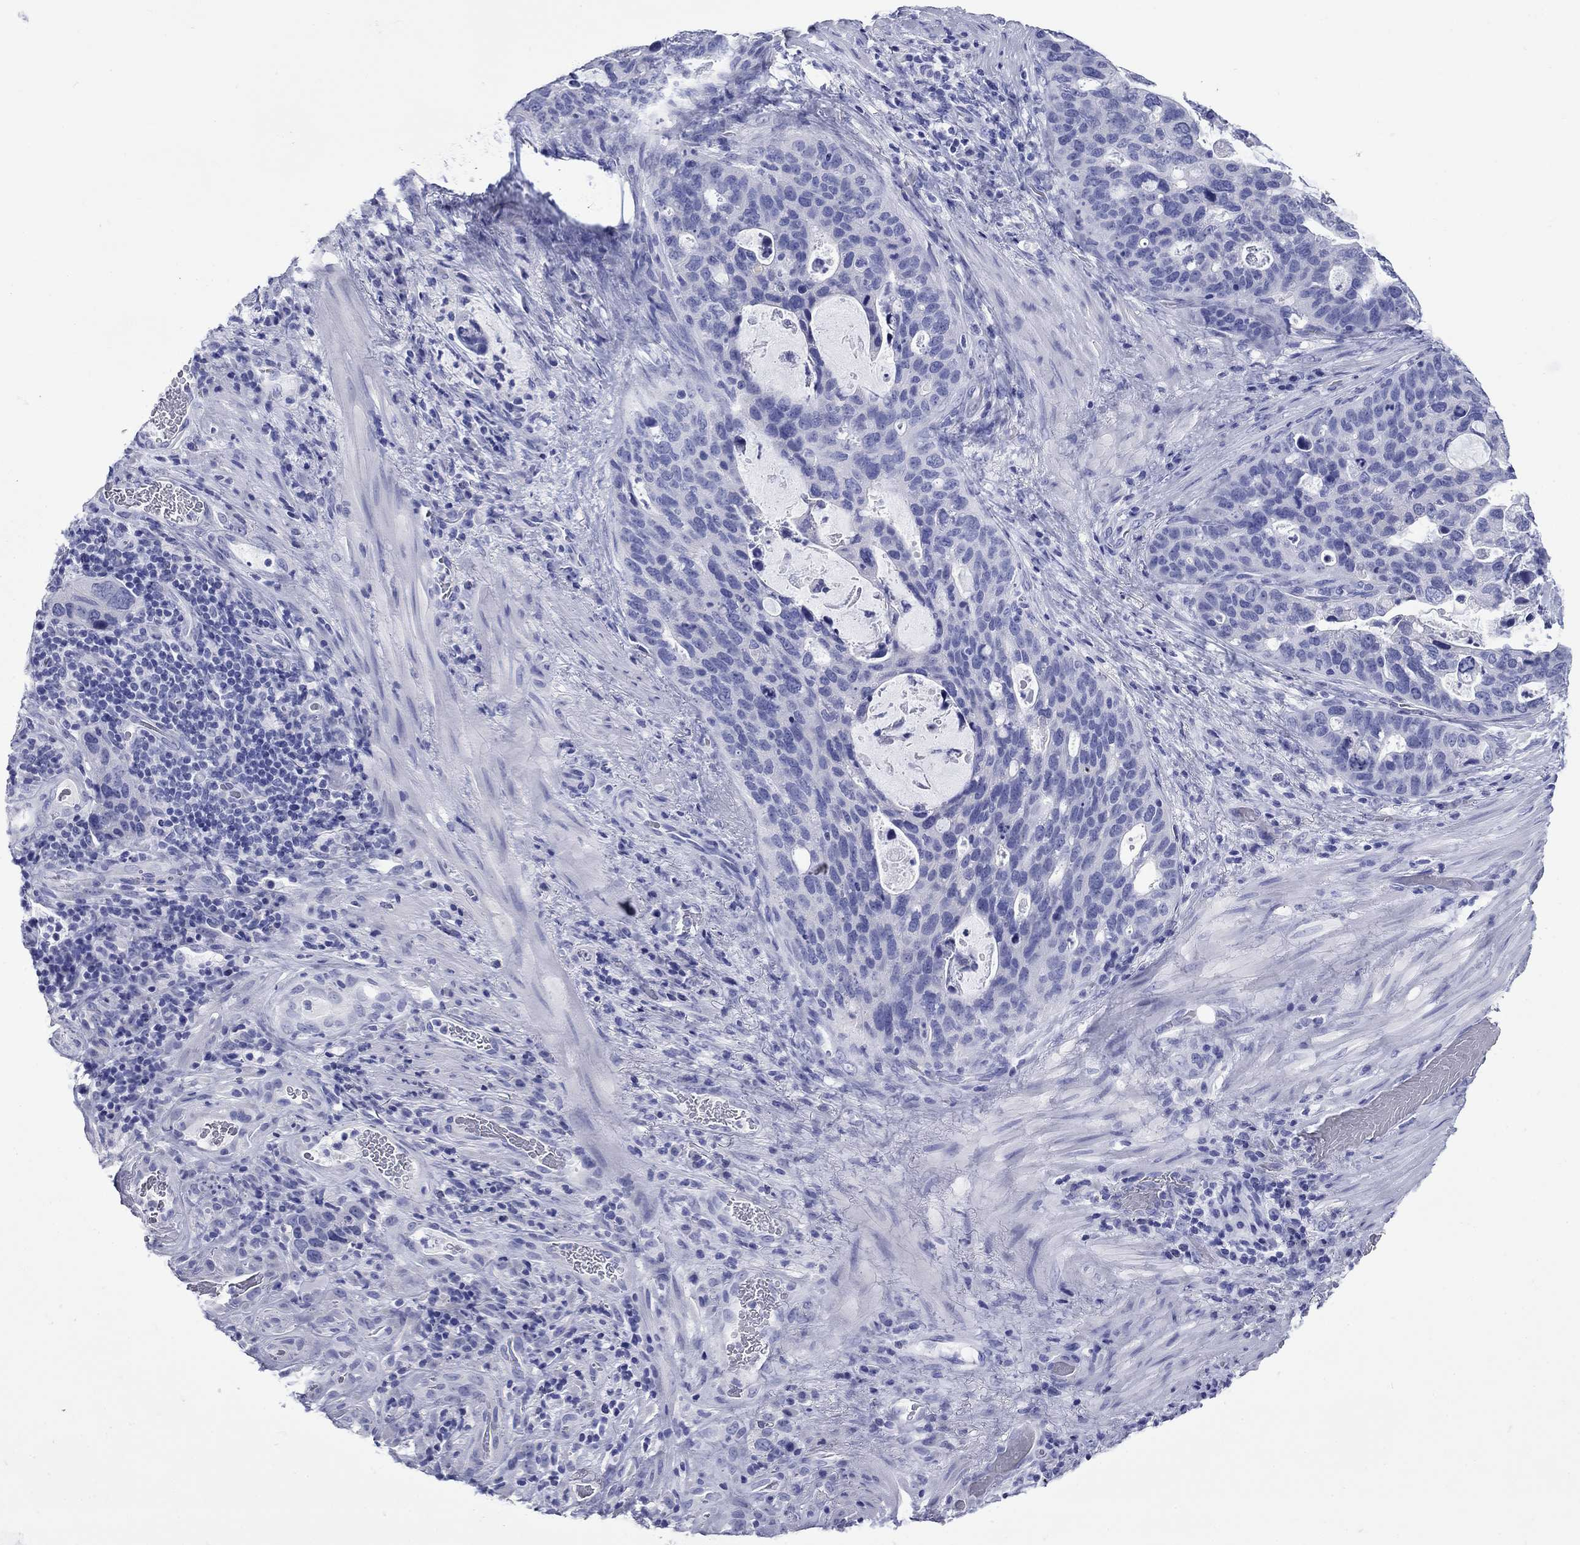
{"staining": {"intensity": "negative", "quantity": "none", "location": "none"}, "tissue": "stomach cancer", "cell_type": "Tumor cells", "image_type": "cancer", "snomed": [{"axis": "morphology", "description": "Adenocarcinoma, NOS"}, {"axis": "topography", "description": "Stomach"}], "caption": "Human stomach cancer (adenocarcinoma) stained for a protein using immunohistochemistry (IHC) displays no staining in tumor cells.", "gene": "GIP", "patient": {"sex": "male", "age": 54}}